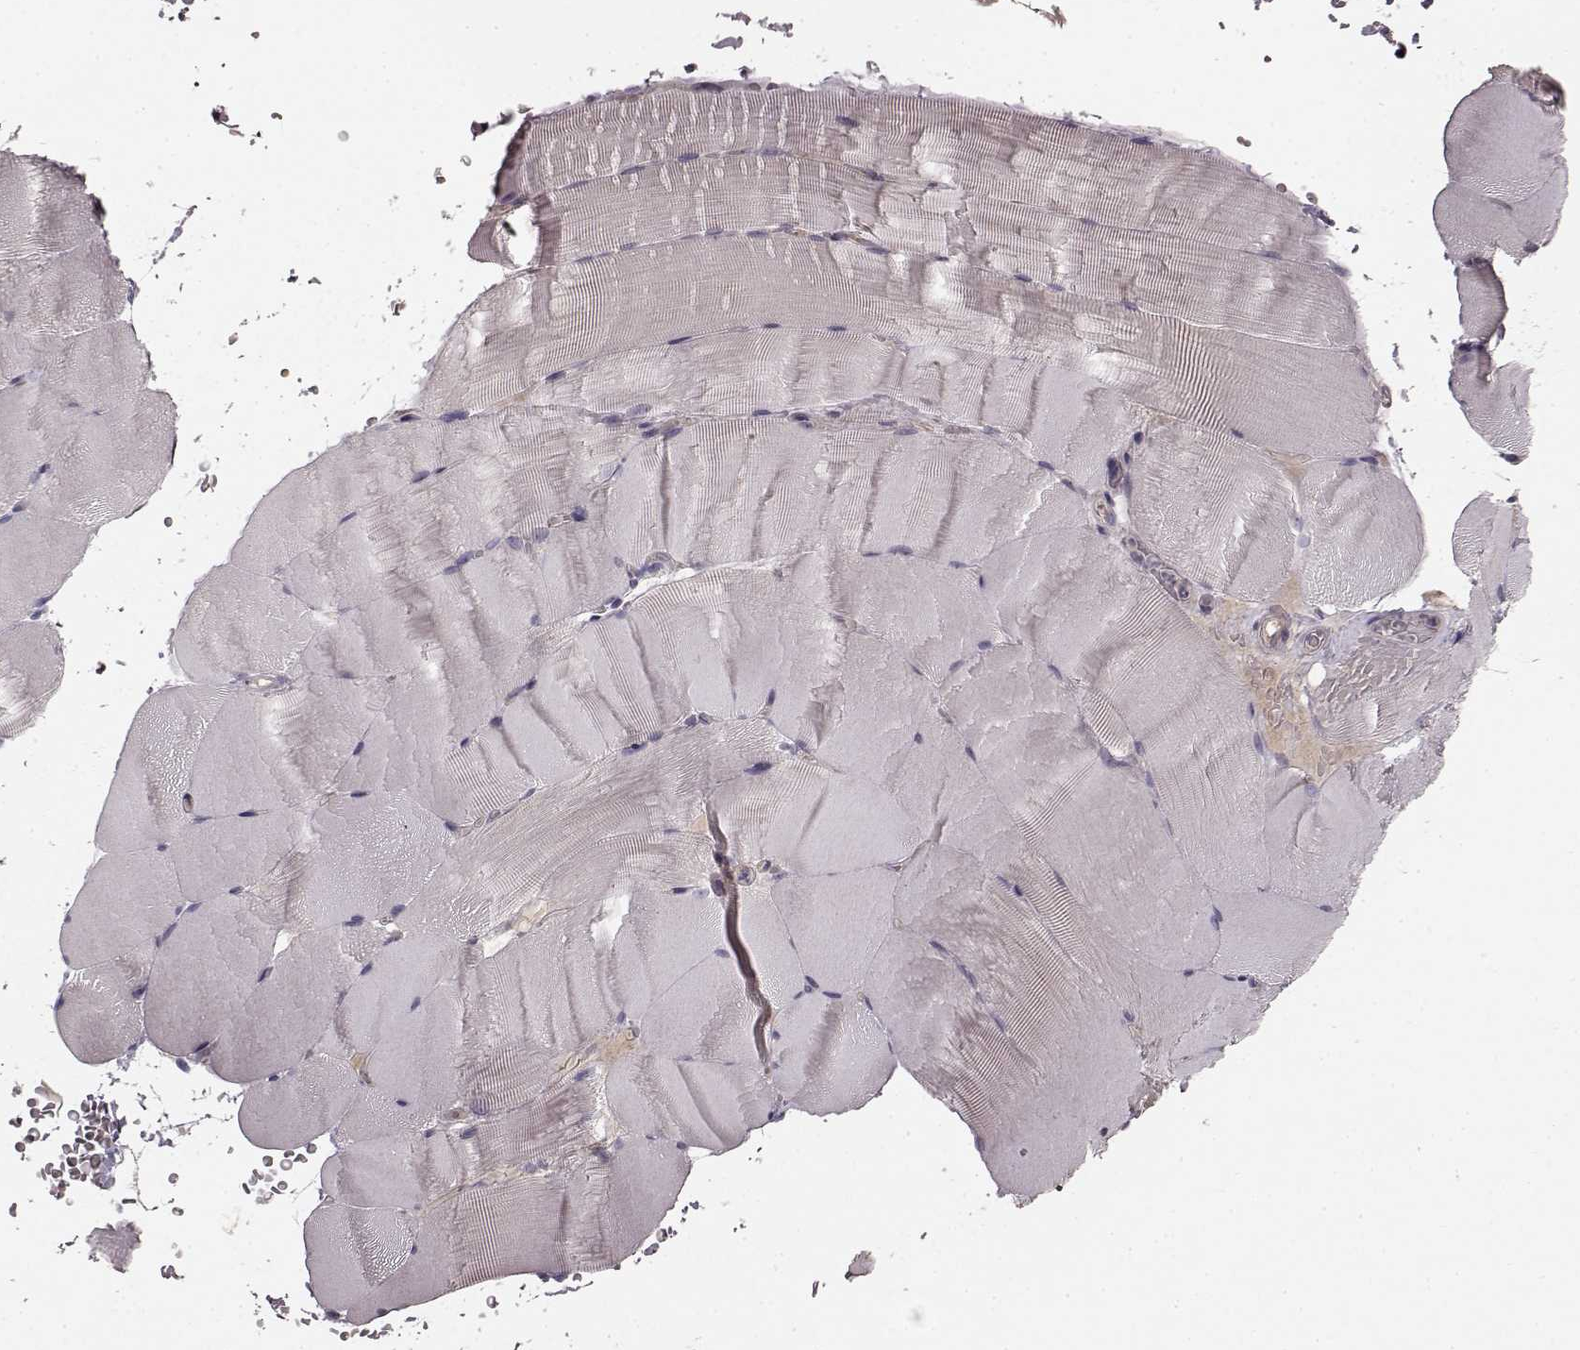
{"staining": {"intensity": "negative", "quantity": "none", "location": "none"}, "tissue": "skeletal muscle", "cell_type": "Myocytes", "image_type": "normal", "snomed": [{"axis": "morphology", "description": "Normal tissue, NOS"}, {"axis": "topography", "description": "Skeletal muscle"}], "caption": "This is an immunohistochemistry (IHC) photomicrograph of benign human skeletal muscle. There is no staining in myocytes.", "gene": "SLC22A18", "patient": {"sex": "female", "age": 37}}